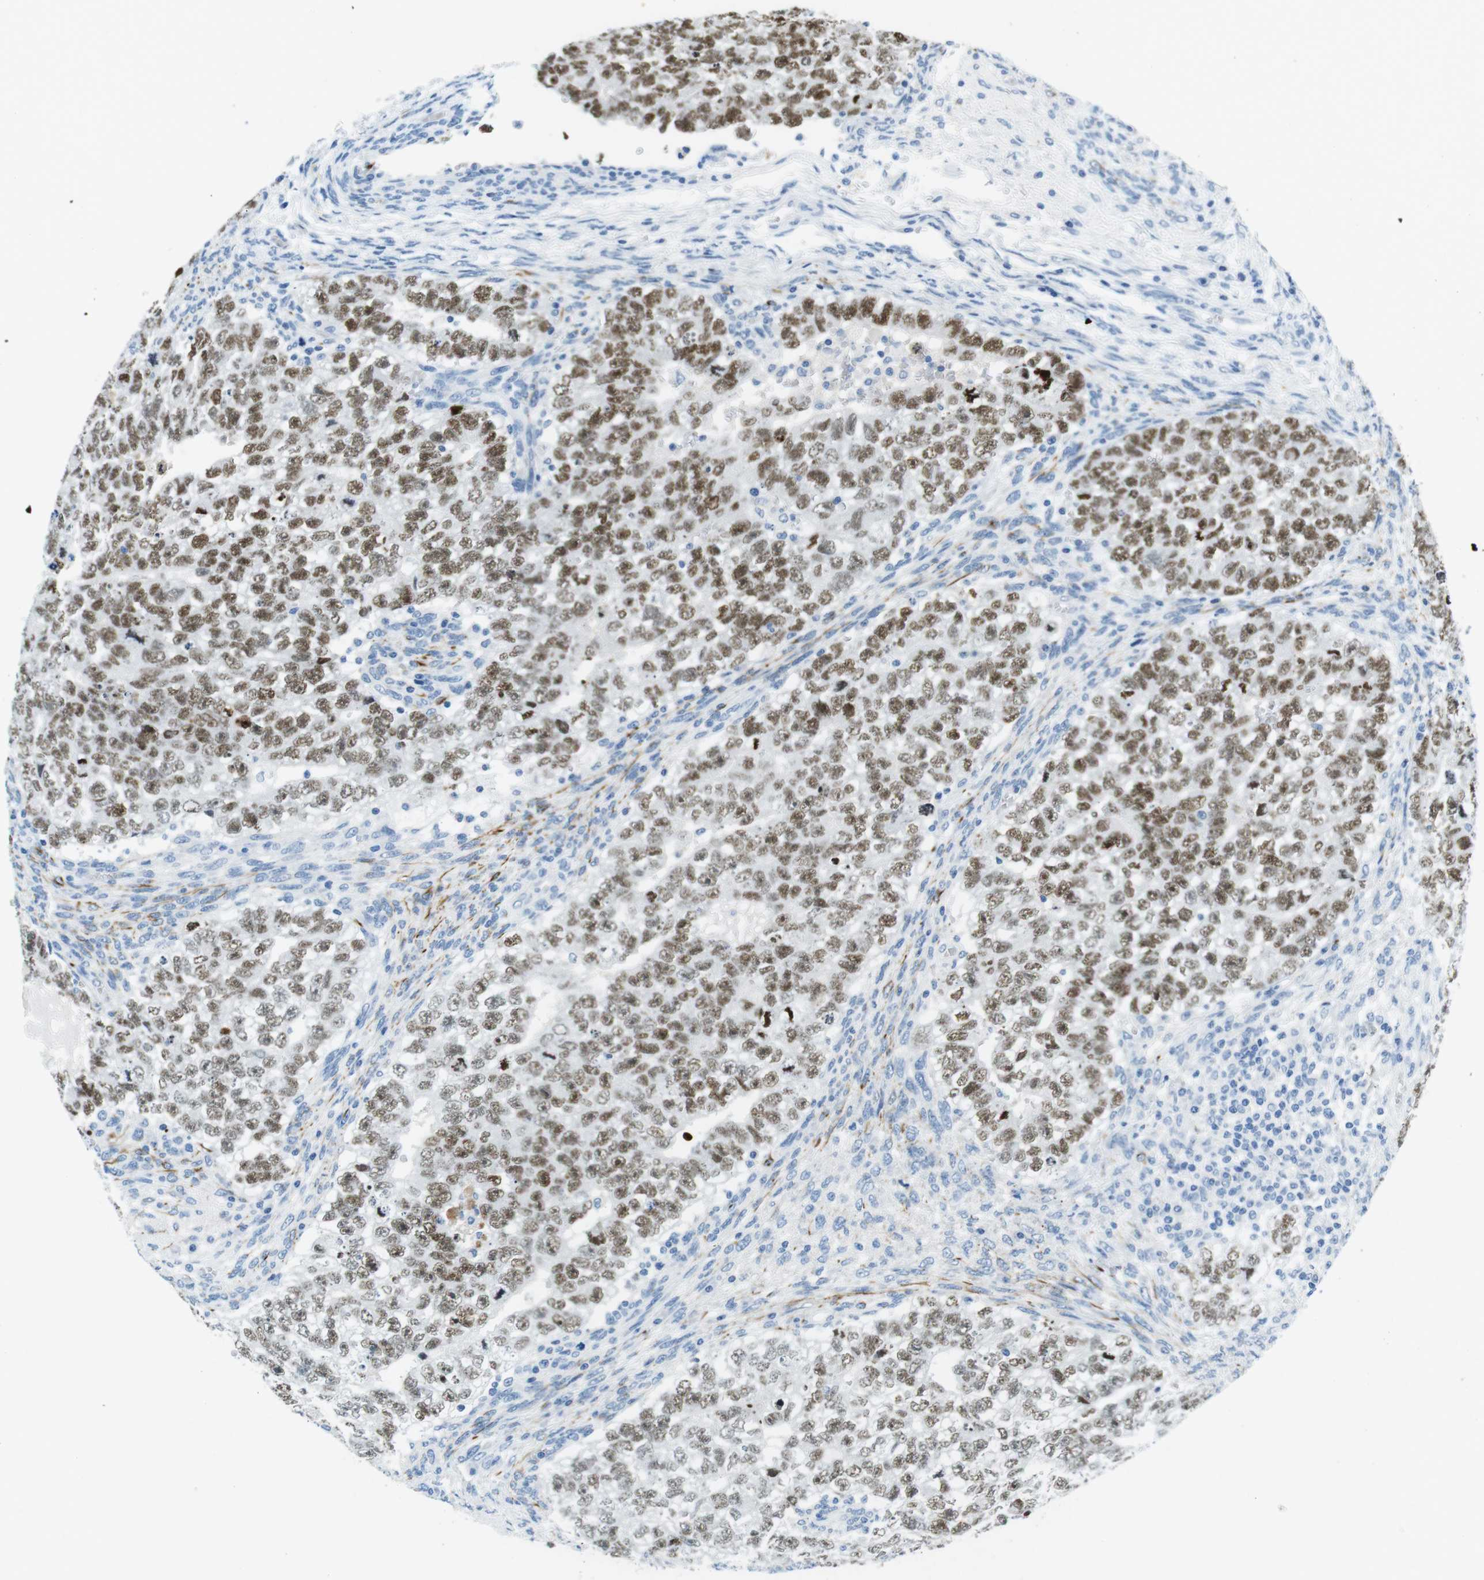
{"staining": {"intensity": "moderate", "quantity": ">75%", "location": "nuclear"}, "tissue": "testis cancer", "cell_type": "Tumor cells", "image_type": "cancer", "snomed": [{"axis": "morphology", "description": "Seminoma, NOS"}, {"axis": "morphology", "description": "Carcinoma, Embryonal, NOS"}, {"axis": "topography", "description": "Testis"}], "caption": "Immunohistochemical staining of embryonal carcinoma (testis) shows moderate nuclear protein positivity in about >75% of tumor cells. (DAB IHC with brightfield microscopy, high magnification).", "gene": "TFAP2C", "patient": {"sex": "male", "age": 38}}